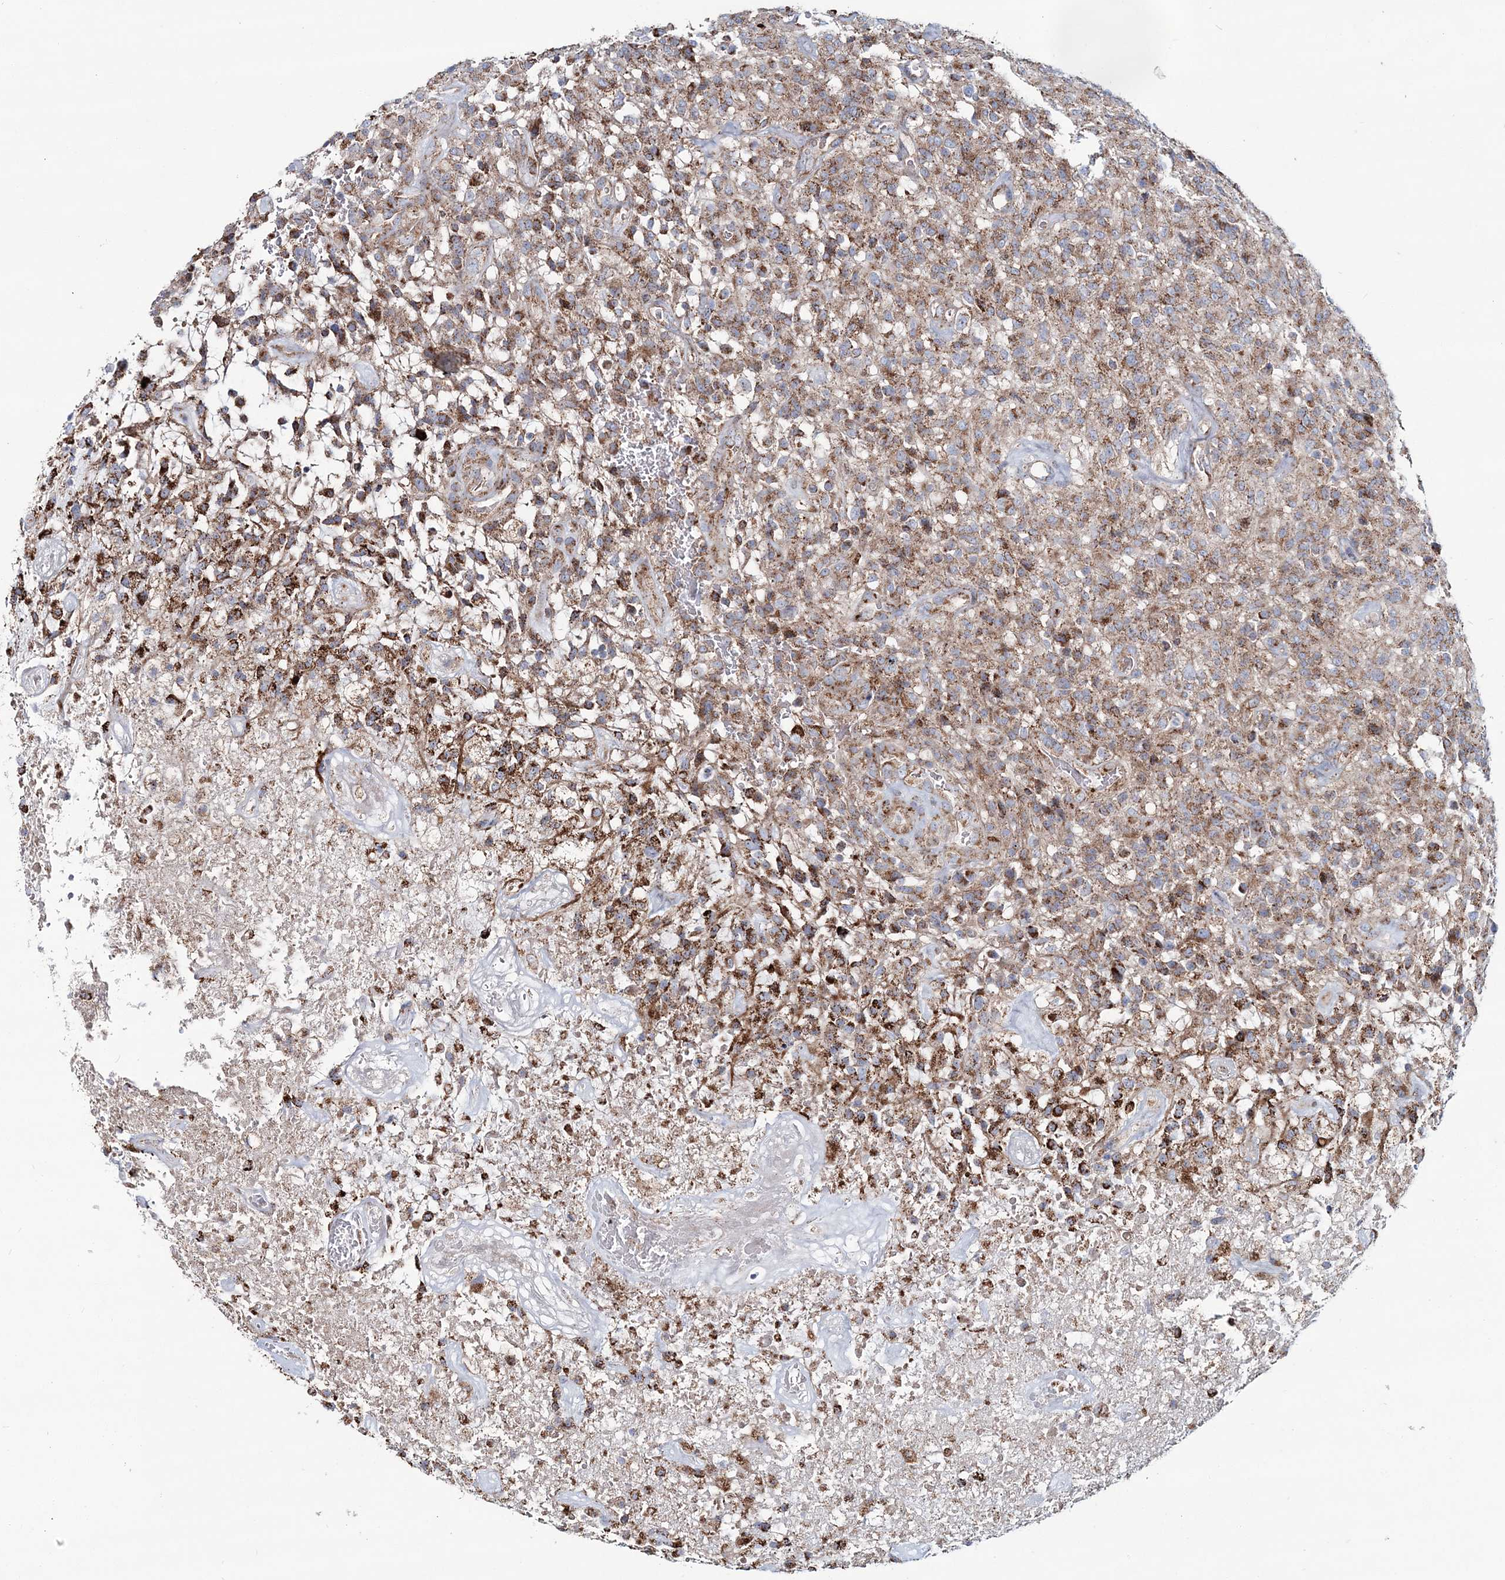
{"staining": {"intensity": "moderate", "quantity": ">75%", "location": "cytoplasmic/membranous"}, "tissue": "glioma", "cell_type": "Tumor cells", "image_type": "cancer", "snomed": [{"axis": "morphology", "description": "Glioma, malignant, High grade"}, {"axis": "topography", "description": "Brain"}], "caption": "The micrograph displays immunohistochemical staining of glioma. There is moderate cytoplasmic/membranous positivity is appreciated in about >75% of tumor cells.", "gene": "ARHGAP6", "patient": {"sex": "female", "age": 57}}